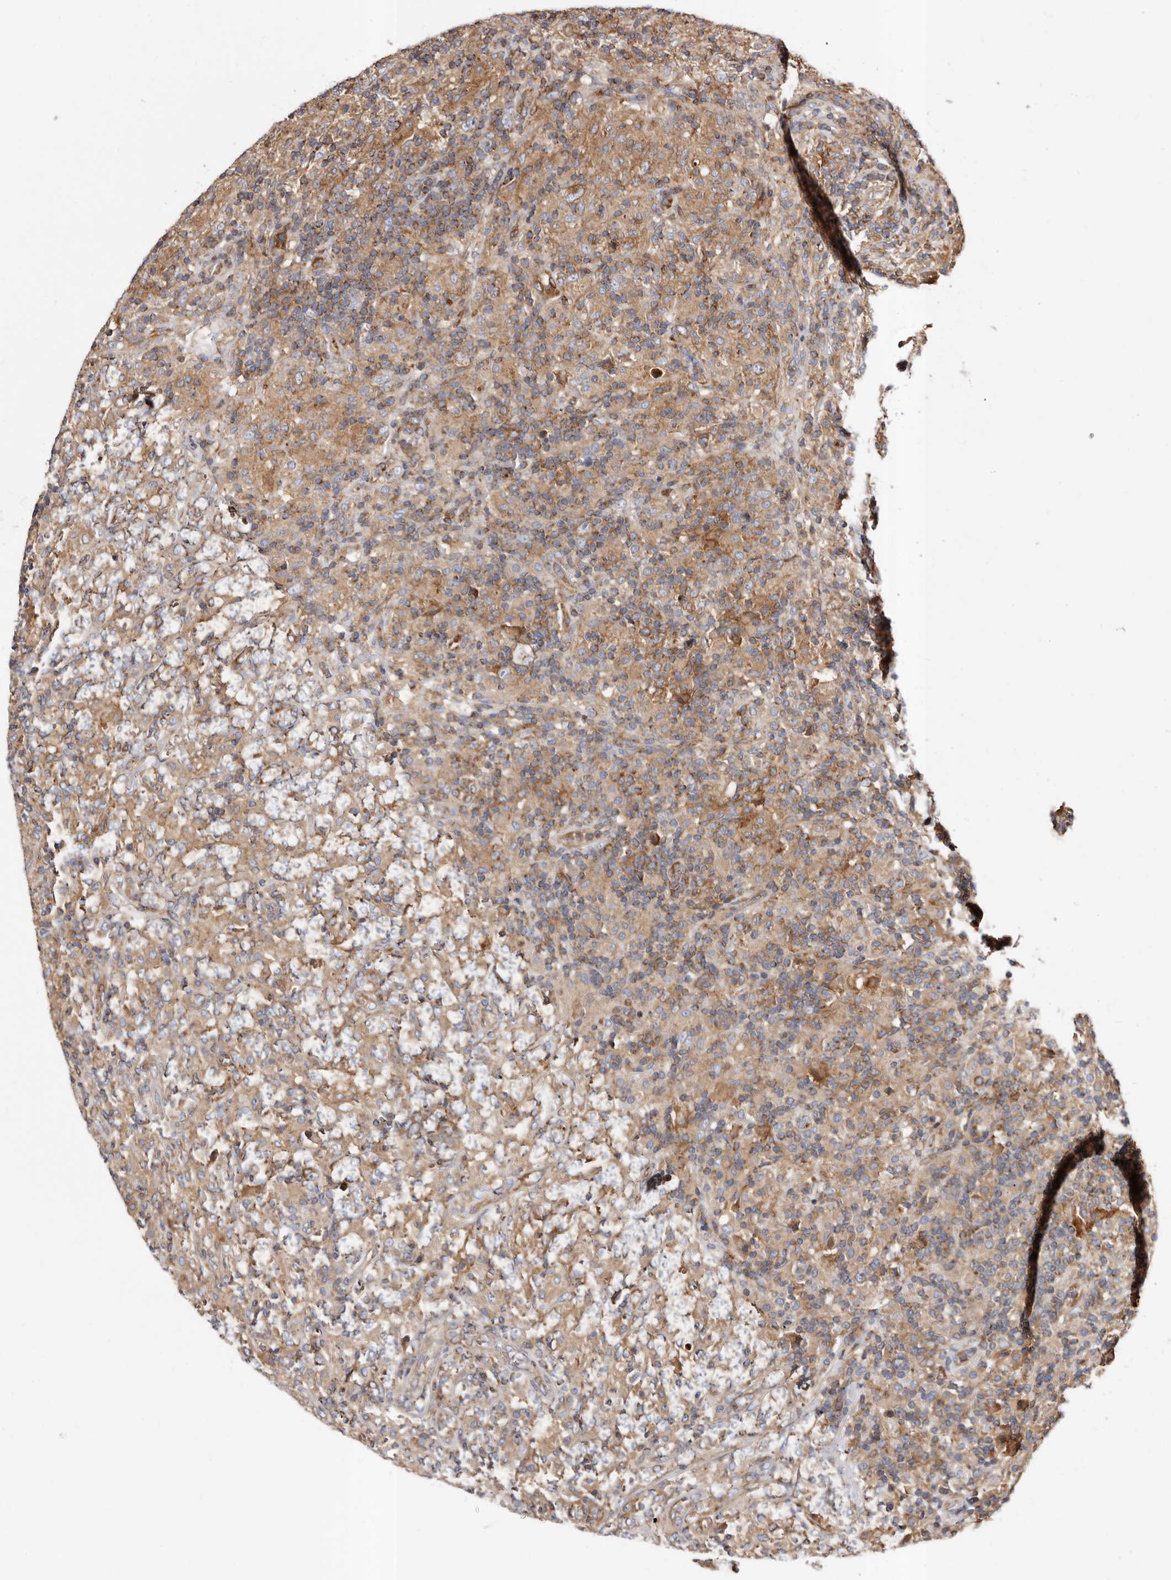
{"staining": {"intensity": "weak", "quantity": ">75%", "location": "cytoplasmic/membranous"}, "tissue": "lymphoma", "cell_type": "Tumor cells", "image_type": "cancer", "snomed": [{"axis": "morphology", "description": "Hodgkin's disease, NOS"}, {"axis": "topography", "description": "Lymph node"}], "caption": "Weak cytoplasmic/membranous protein expression is appreciated in about >75% of tumor cells in lymphoma.", "gene": "COQ8B", "patient": {"sex": "male", "age": 70}}